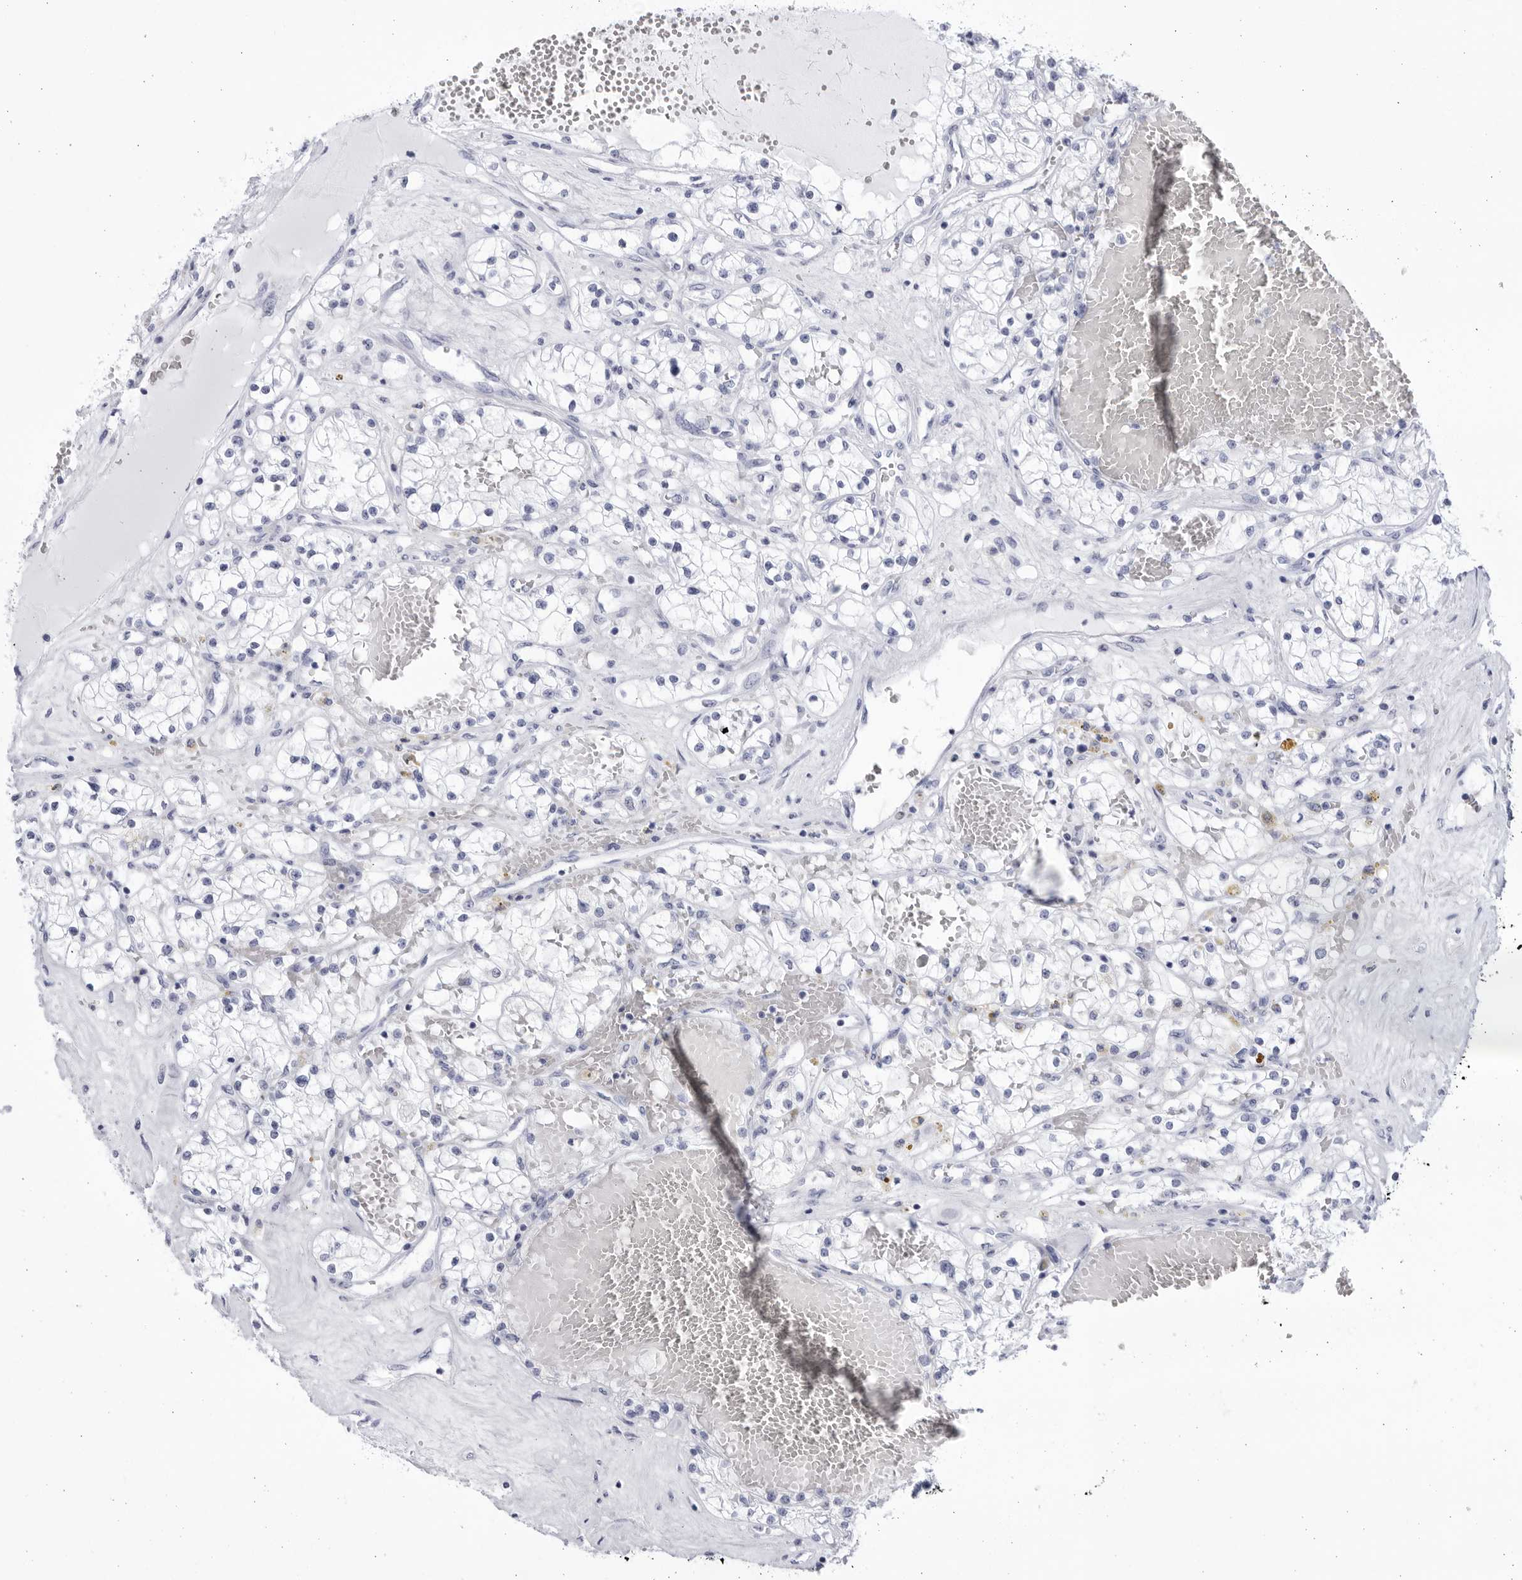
{"staining": {"intensity": "negative", "quantity": "none", "location": "none"}, "tissue": "renal cancer", "cell_type": "Tumor cells", "image_type": "cancer", "snomed": [{"axis": "morphology", "description": "Normal tissue, NOS"}, {"axis": "morphology", "description": "Adenocarcinoma, NOS"}, {"axis": "topography", "description": "Kidney"}], "caption": "This is a micrograph of IHC staining of adenocarcinoma (renal), which shows no positivity in tumor cells.", "gene": "CCDC181", "patient": {"sex": "male", "age": 68}}